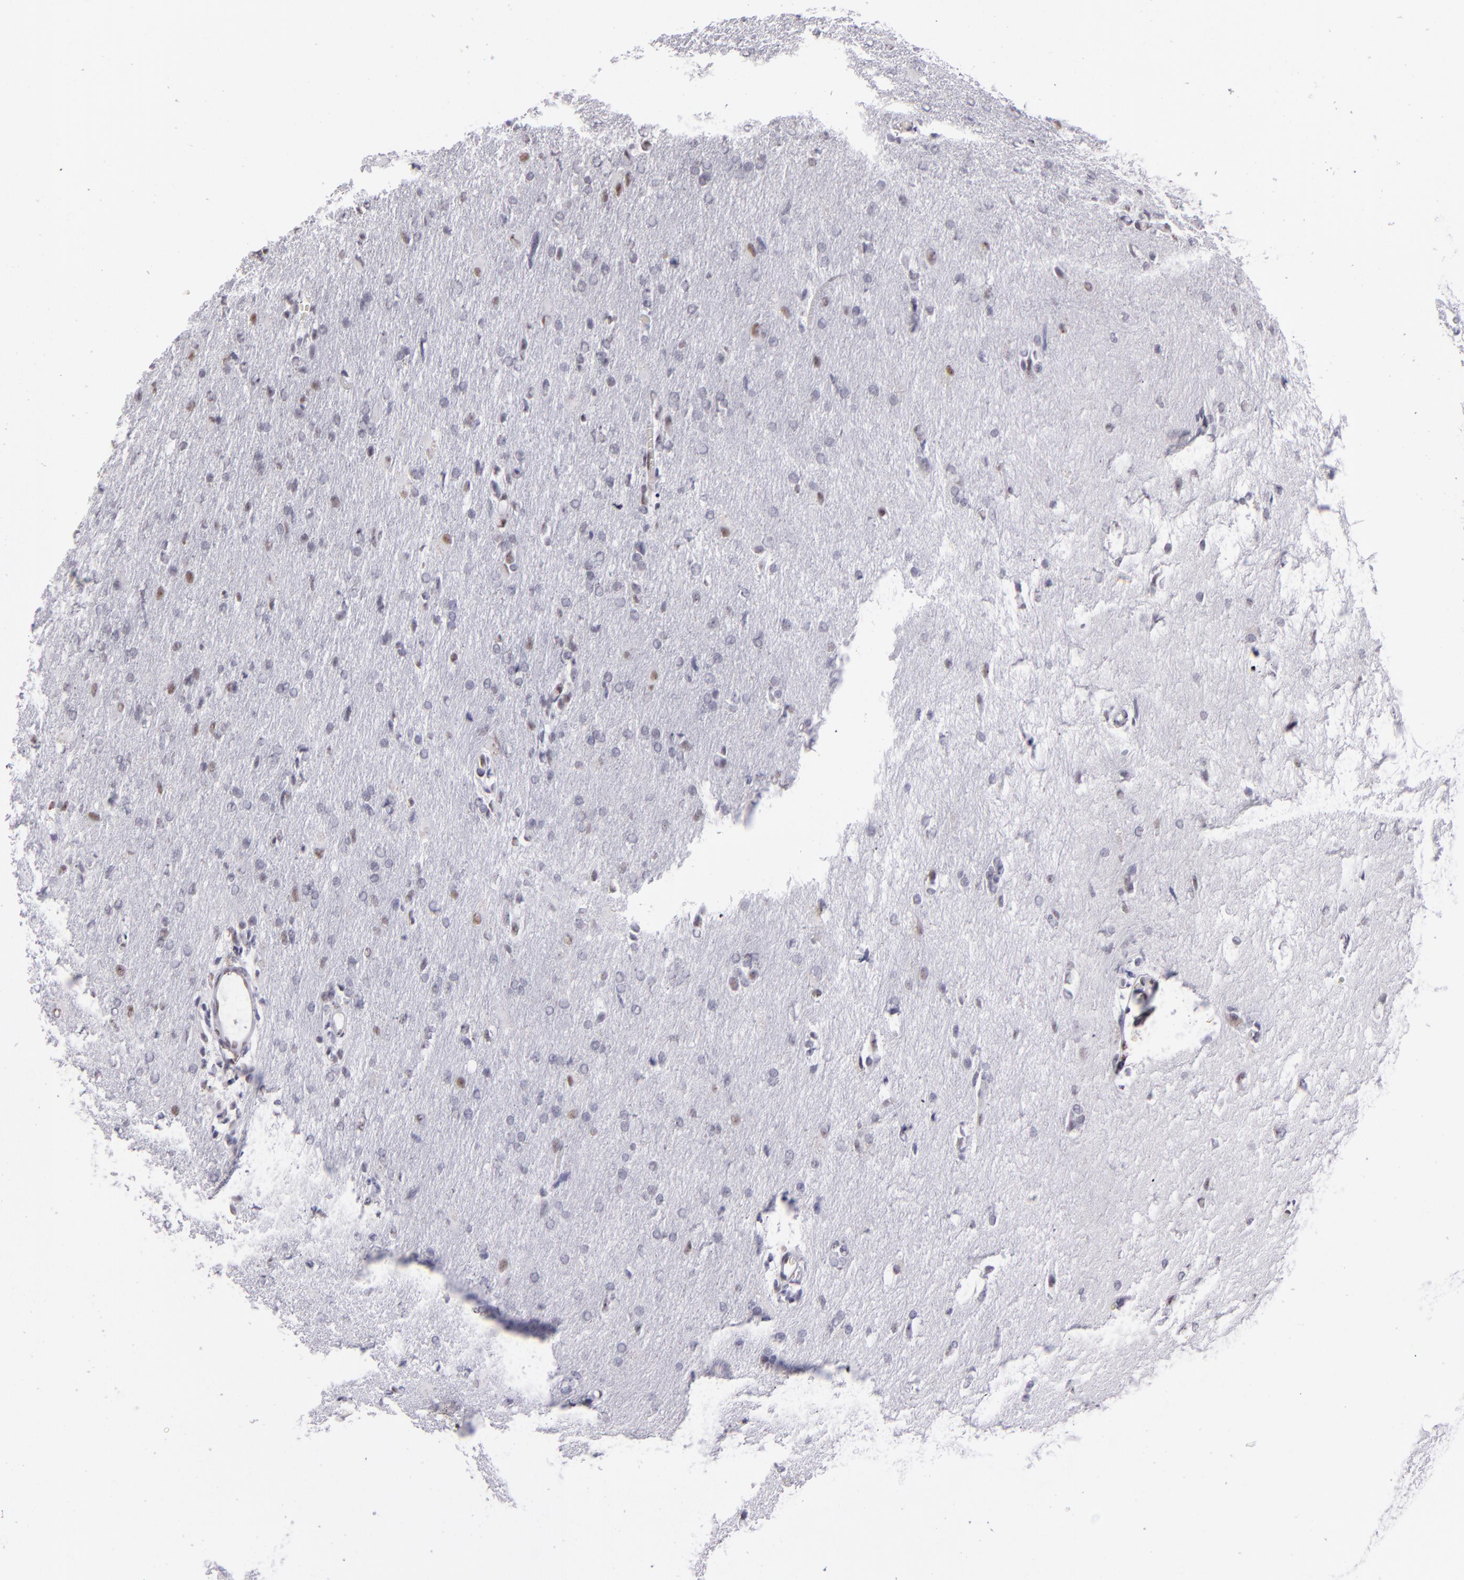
{"staining": {"intensity": "weak", "quantity": "<25%", "location": "nuclear"}, "tissue": "glioma", "cell_type": "Tumor cells", "image_type": "cancer", "snomed": [{"axis": "morphology", "description": "Glioma, malignant, High grade"}, {"axis": "topography", "description": "Brain"}], "caption": "Tumor cells show no significant staining in high-grade glioma (malignant). (IHC, brightfield microscopy, high magnification).", "gene": "TOP3A", "patient": {"sex": "male", "age": 68}}